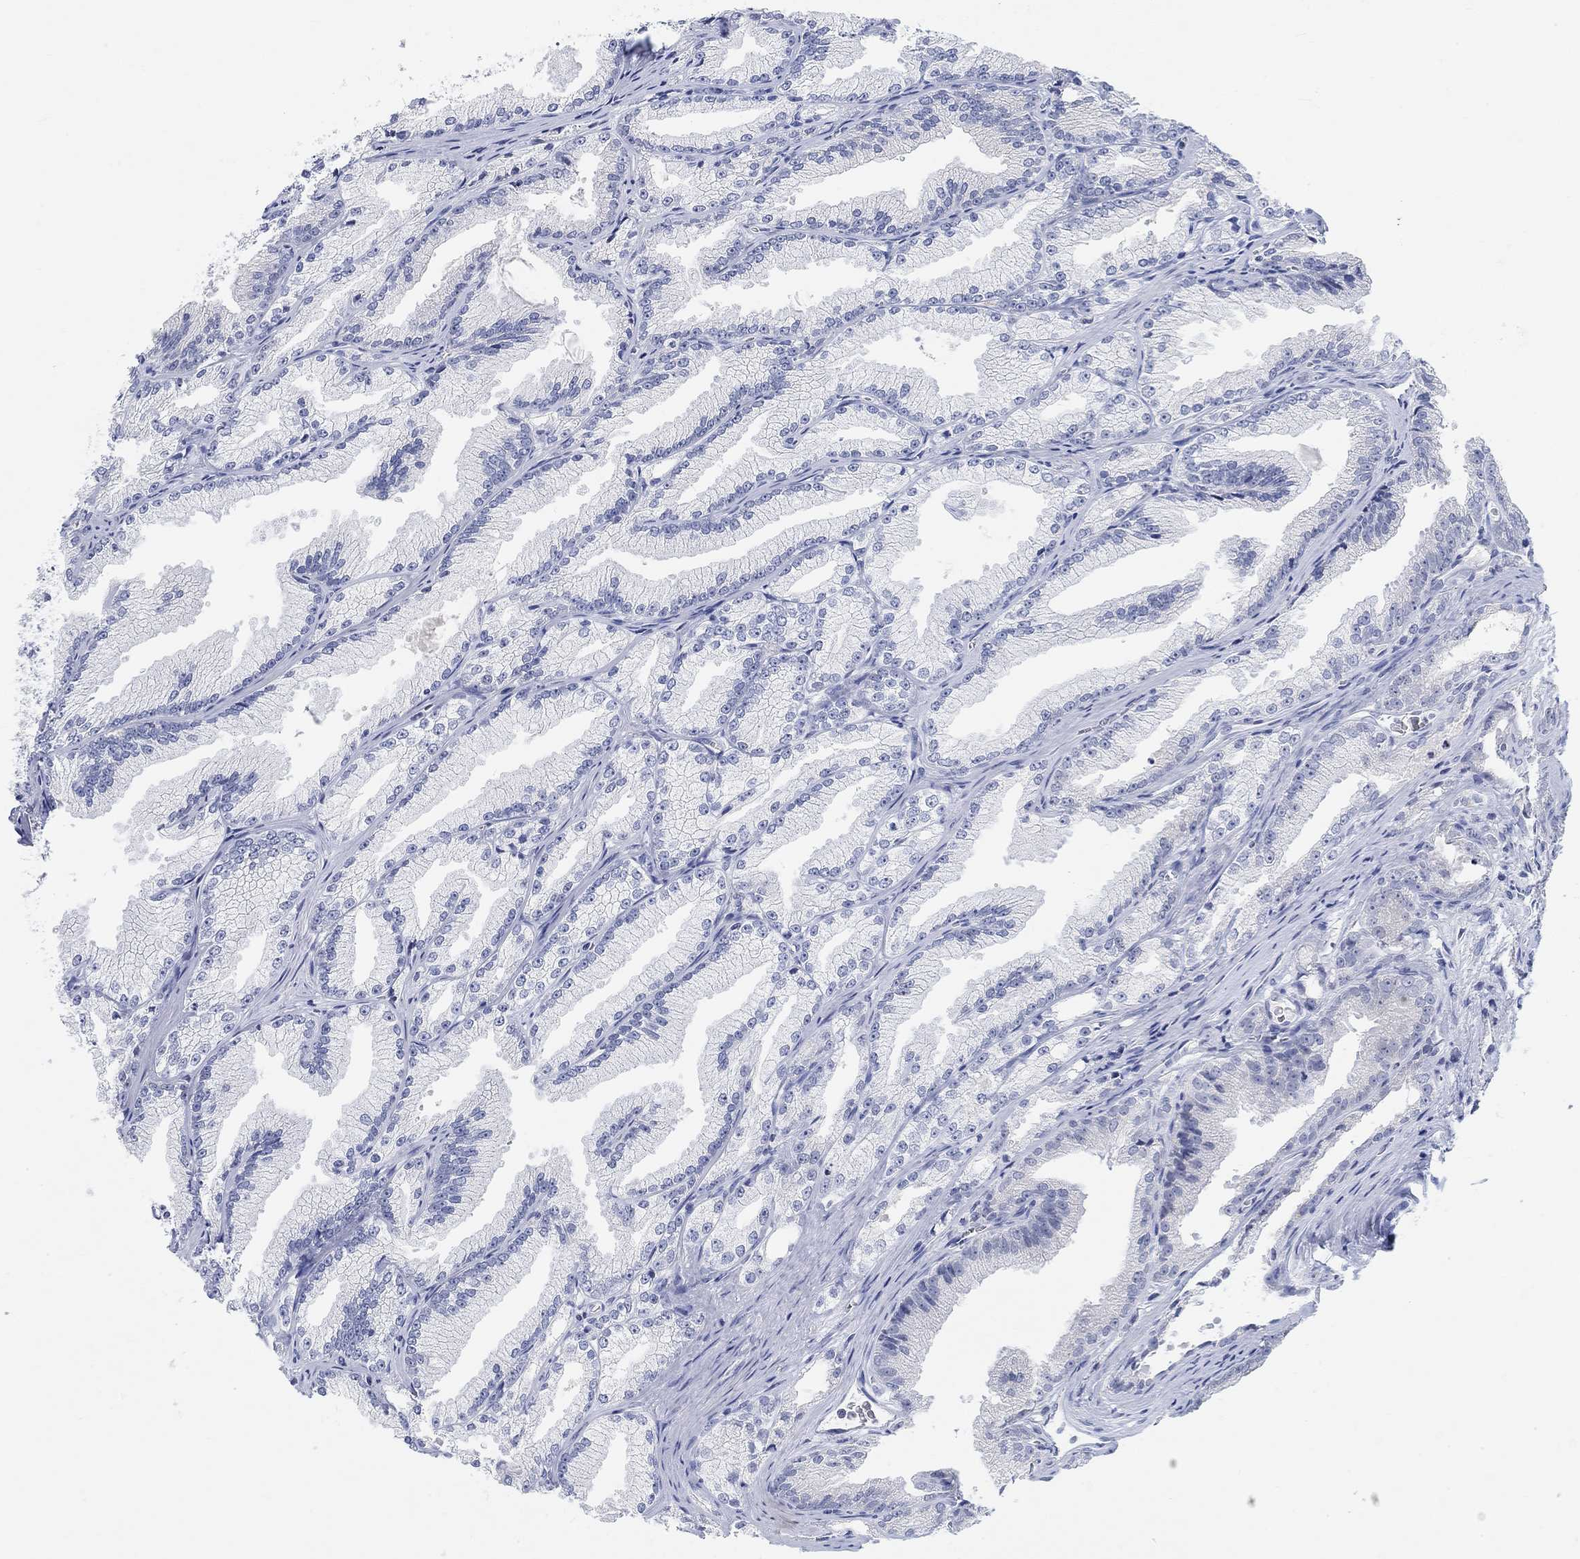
{"staining": {"intensity": "negative", "quantity": "none", "location": "none"}, "tissue": "prostate cancer", "cell_type": "Tumor cells", "image_type": "cancer", "snomed": [{"axis": "morphology", "description": "Adenocarcinoma, NOS"}, {"axis": "morphology", "description": "Adenocarcinoma, High grade"}, {"axis": "topography", "description": "Prostate"}], "caption": "A micrograph of adenocarcinoma (high-grade) (prostate) stained for a protein reveals no brown staining in tumor cells.", "gene": "ATP6V1E2", "patient": {"sex": "male", "age": 70}}